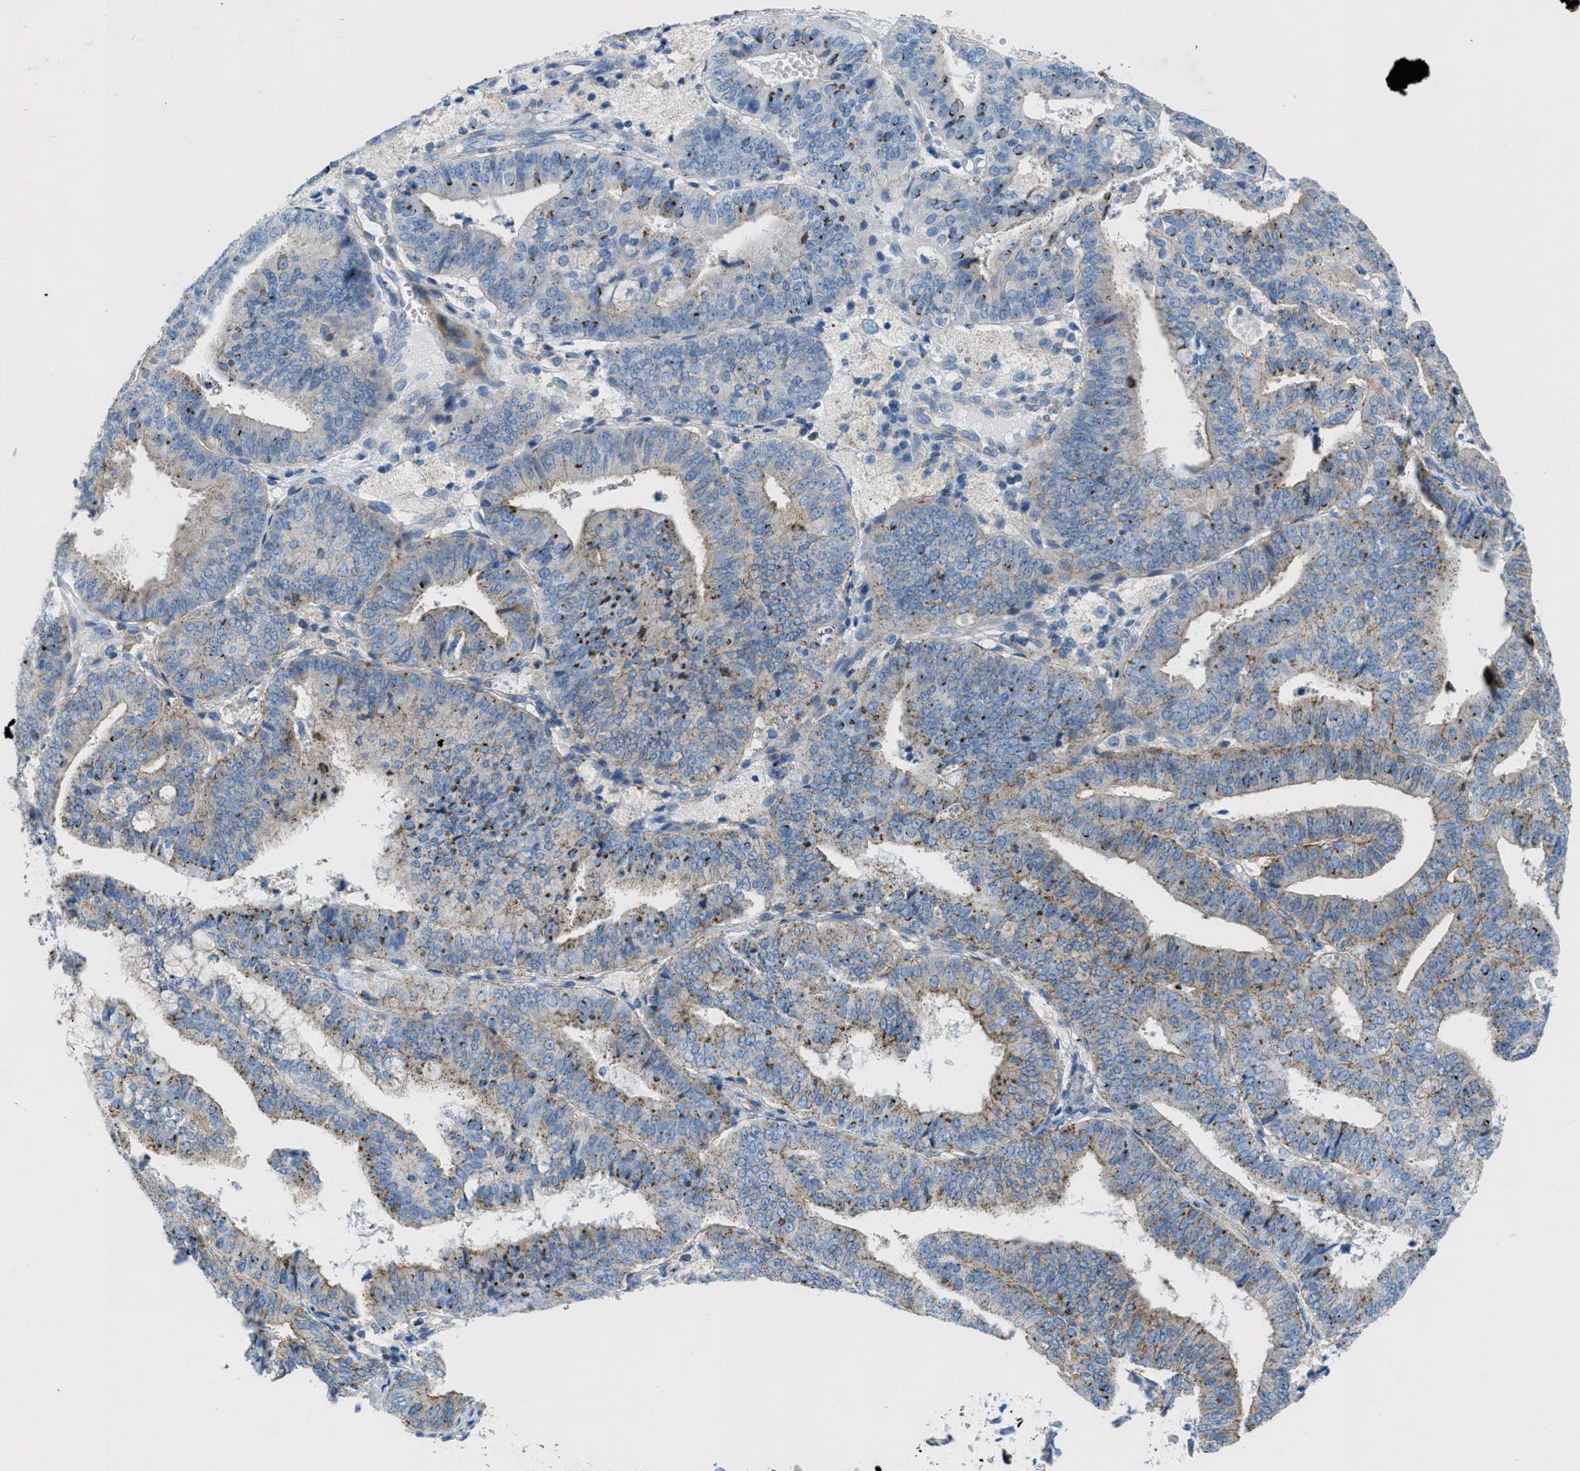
{"staining": {"intensity": "weak", "quantity": ">75%", "location": "cytoplasmic/membranous"}, "tissue": "endometrial cancer", "cell_type": "Tumor cells", "image_type": "cancer", "snomed": [{"axis": "morphology", "description": "Adenocarcinoma, NOS"}, {"axis": "topography", "description": "Endometrium"}], "caption": "Immunohistochemical staining of endometrial cancer demonstrates low levels of weak cytoplasmic/membranous protein positivity in about >75% of tumor cells.", "gene": "MFSD13A", "patient": {"sex": "female", "age": 63}}